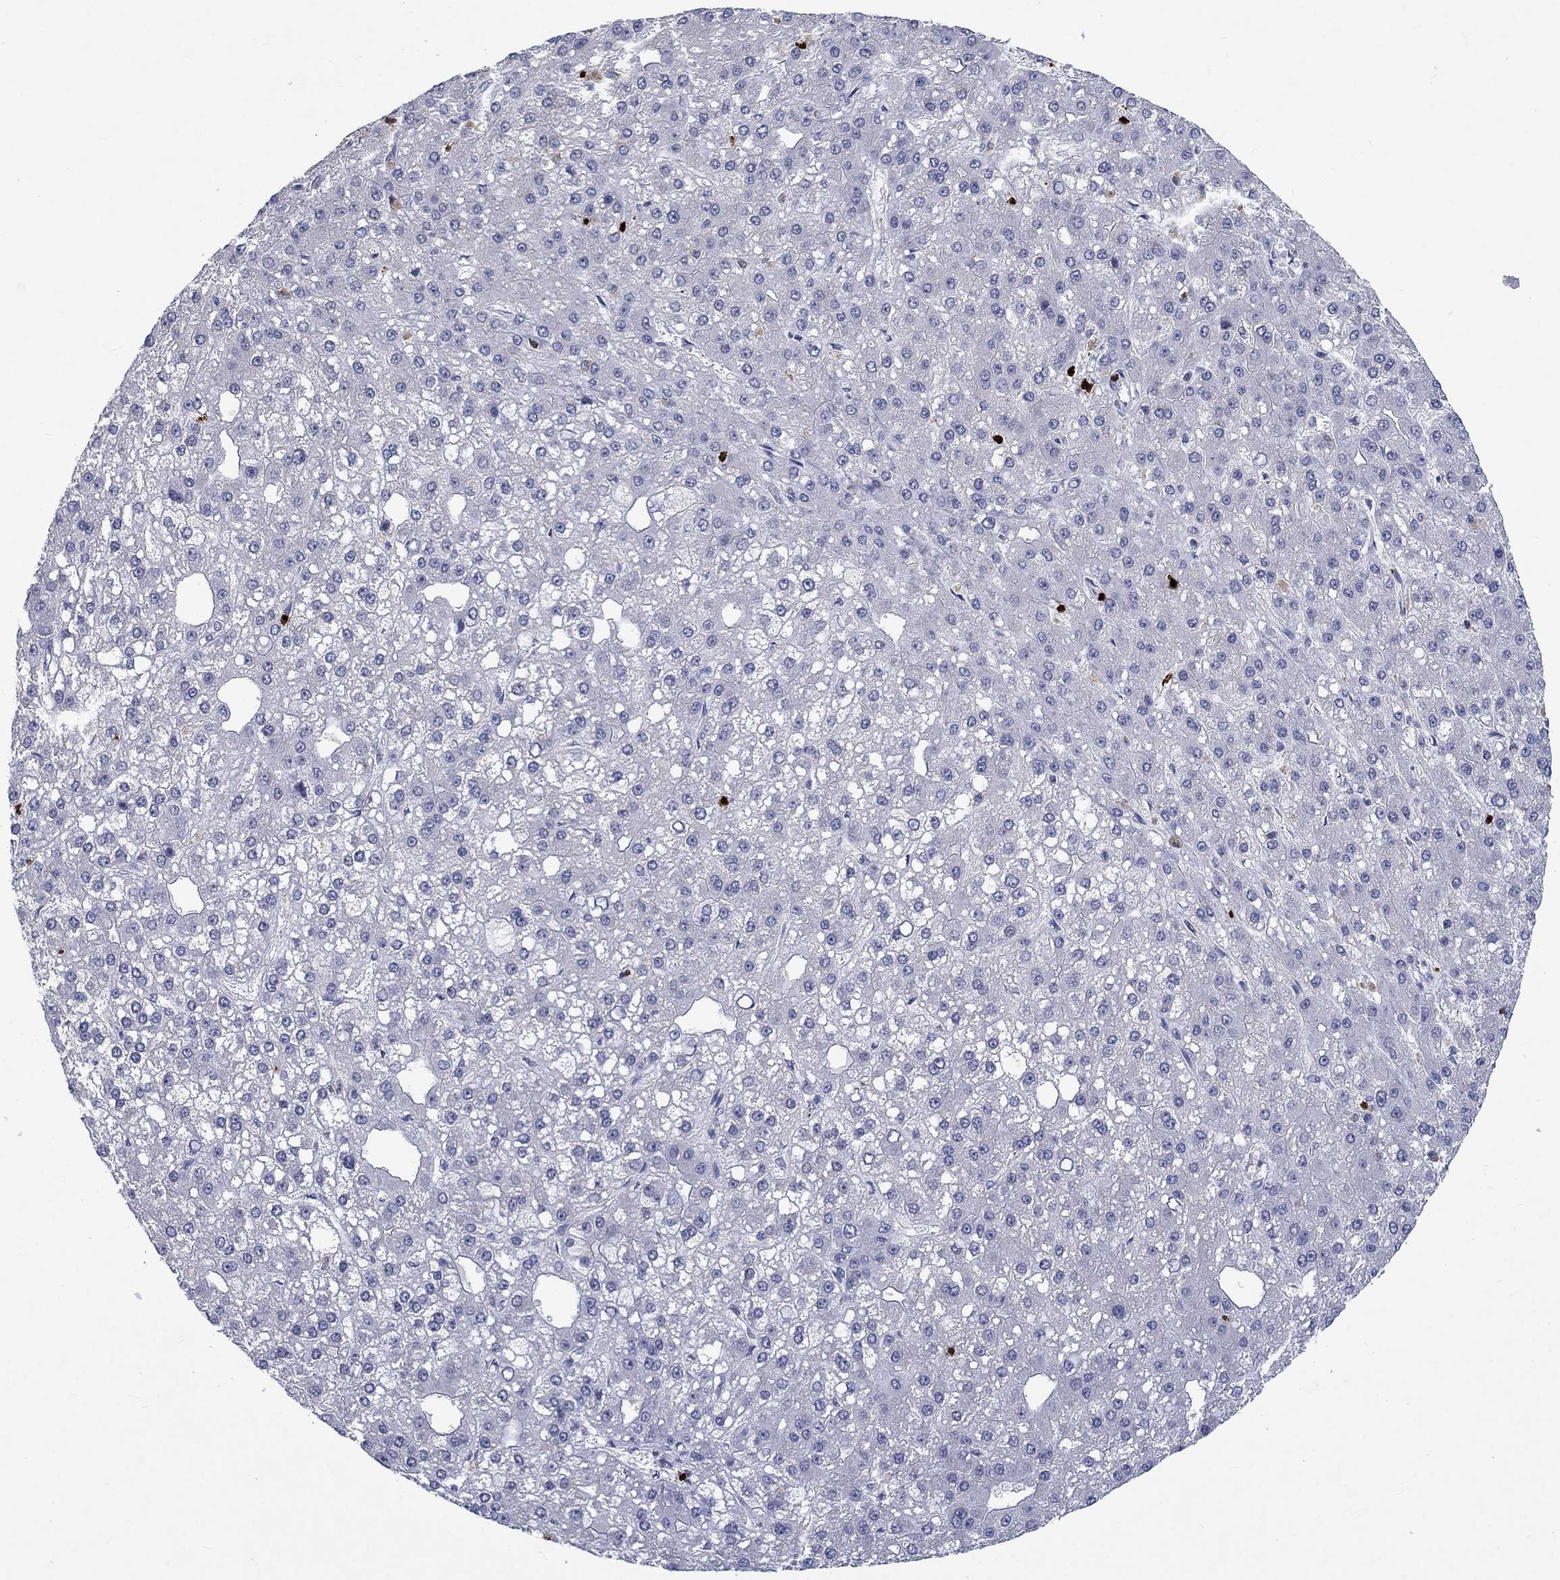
{"staining": {"intensity": "negative", "quantity": "none", "location": "none"}, "tissue": "liver cancer", "cell_type": "Tumor cells", "image_type": "cancer", "snomed": [{"axis": "morphology", "description": "Carcinoma, Hepatocellular, NOS"}, {"axis": "topography", "description": "Liver"}], "caption": "The micrograph displays no significant staining in tumor cells of liver cancer (hepatocellular carcinoma).", "gene": "GZMA", "patient": {"sex": "male", "age": 67}}